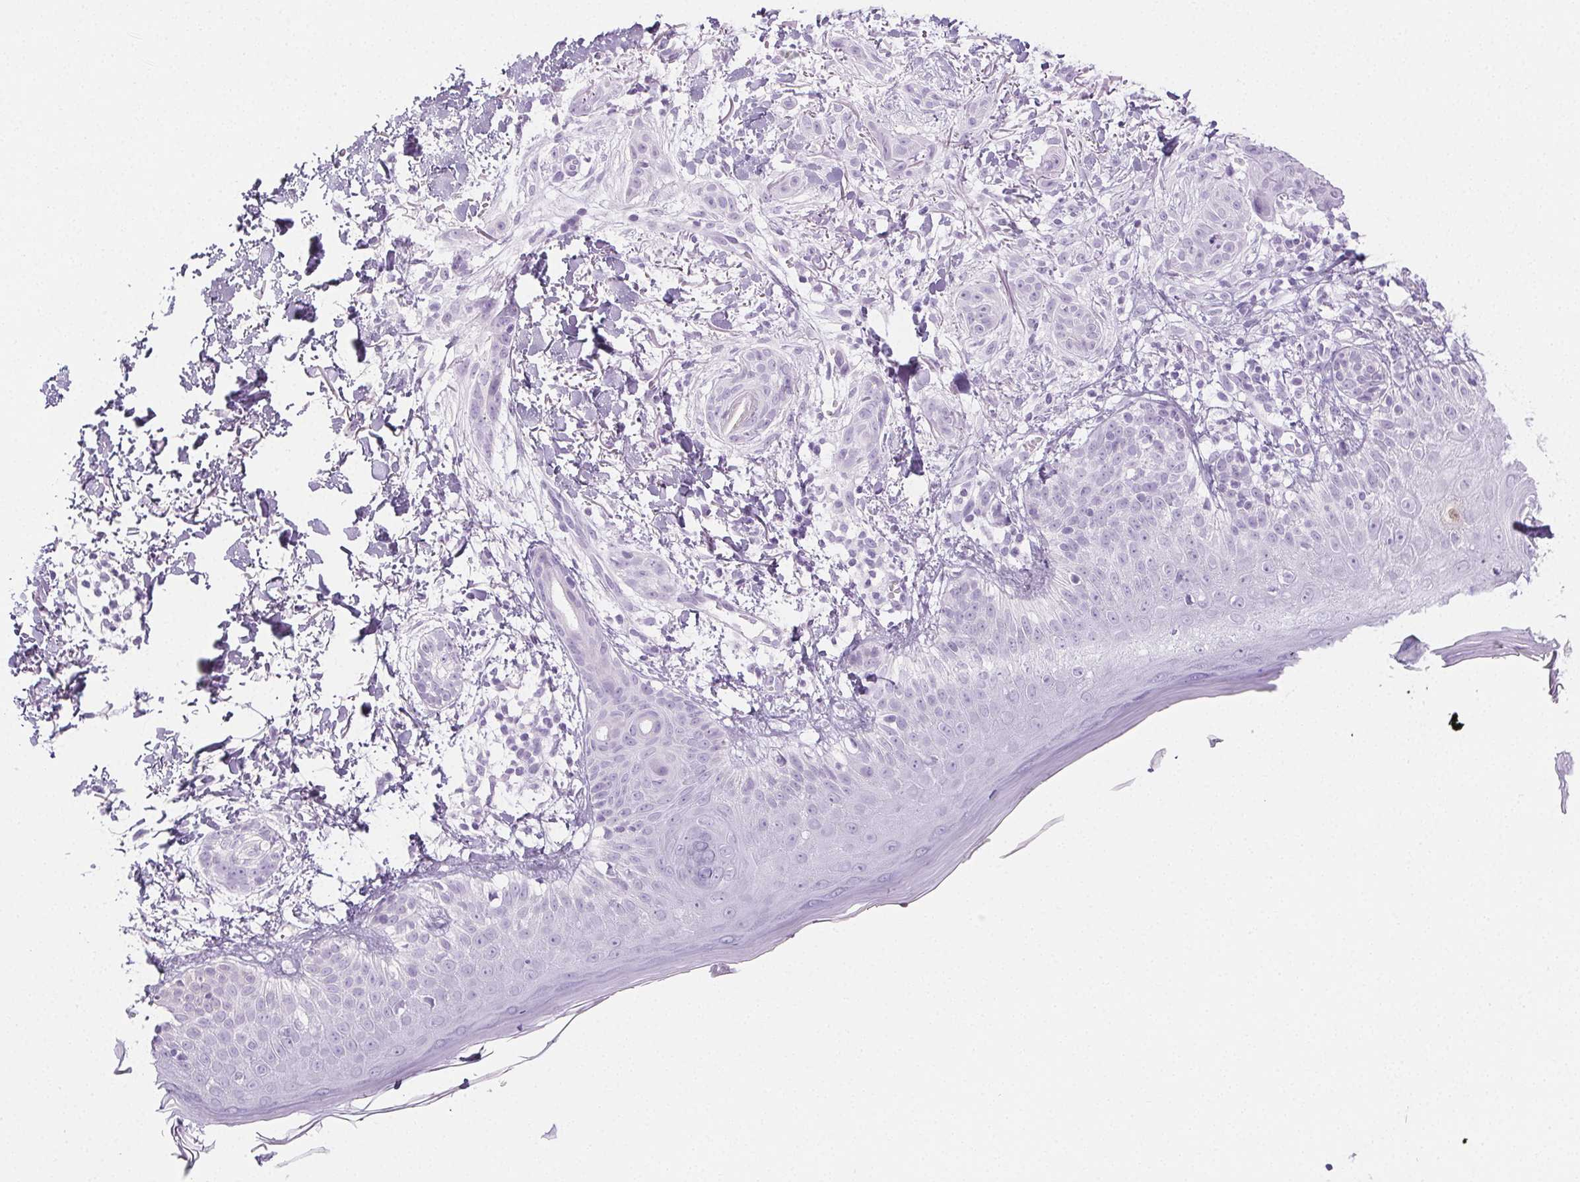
{"staining": {"intensity": "negative", "quantity": "none", "location": "none"}, "tissue": "skin cancer", "cell_type": "Tumor cells", "image_type": "cancer", "snomed": [{"axis": "morphology", "description": "Basal cell carcinoma"}, {"axis": "morphology", "description": "BCC, high aggressive"}, {"axis": "topography", "description": "Skin"}], "caption": "Immunohistochemistry photomicrograph of neoplastic tissue: basal cell carcinoma (skin) stained with DAB (3,3'-diaminobenzidine) displays no significant protein expression in tumor cells. (DAB (3,3'-diaminobenzidine) IHC with hematoxylin counter stain).", "gene": "SPRR3", "patient": {"sex": "male", "age": 64}}